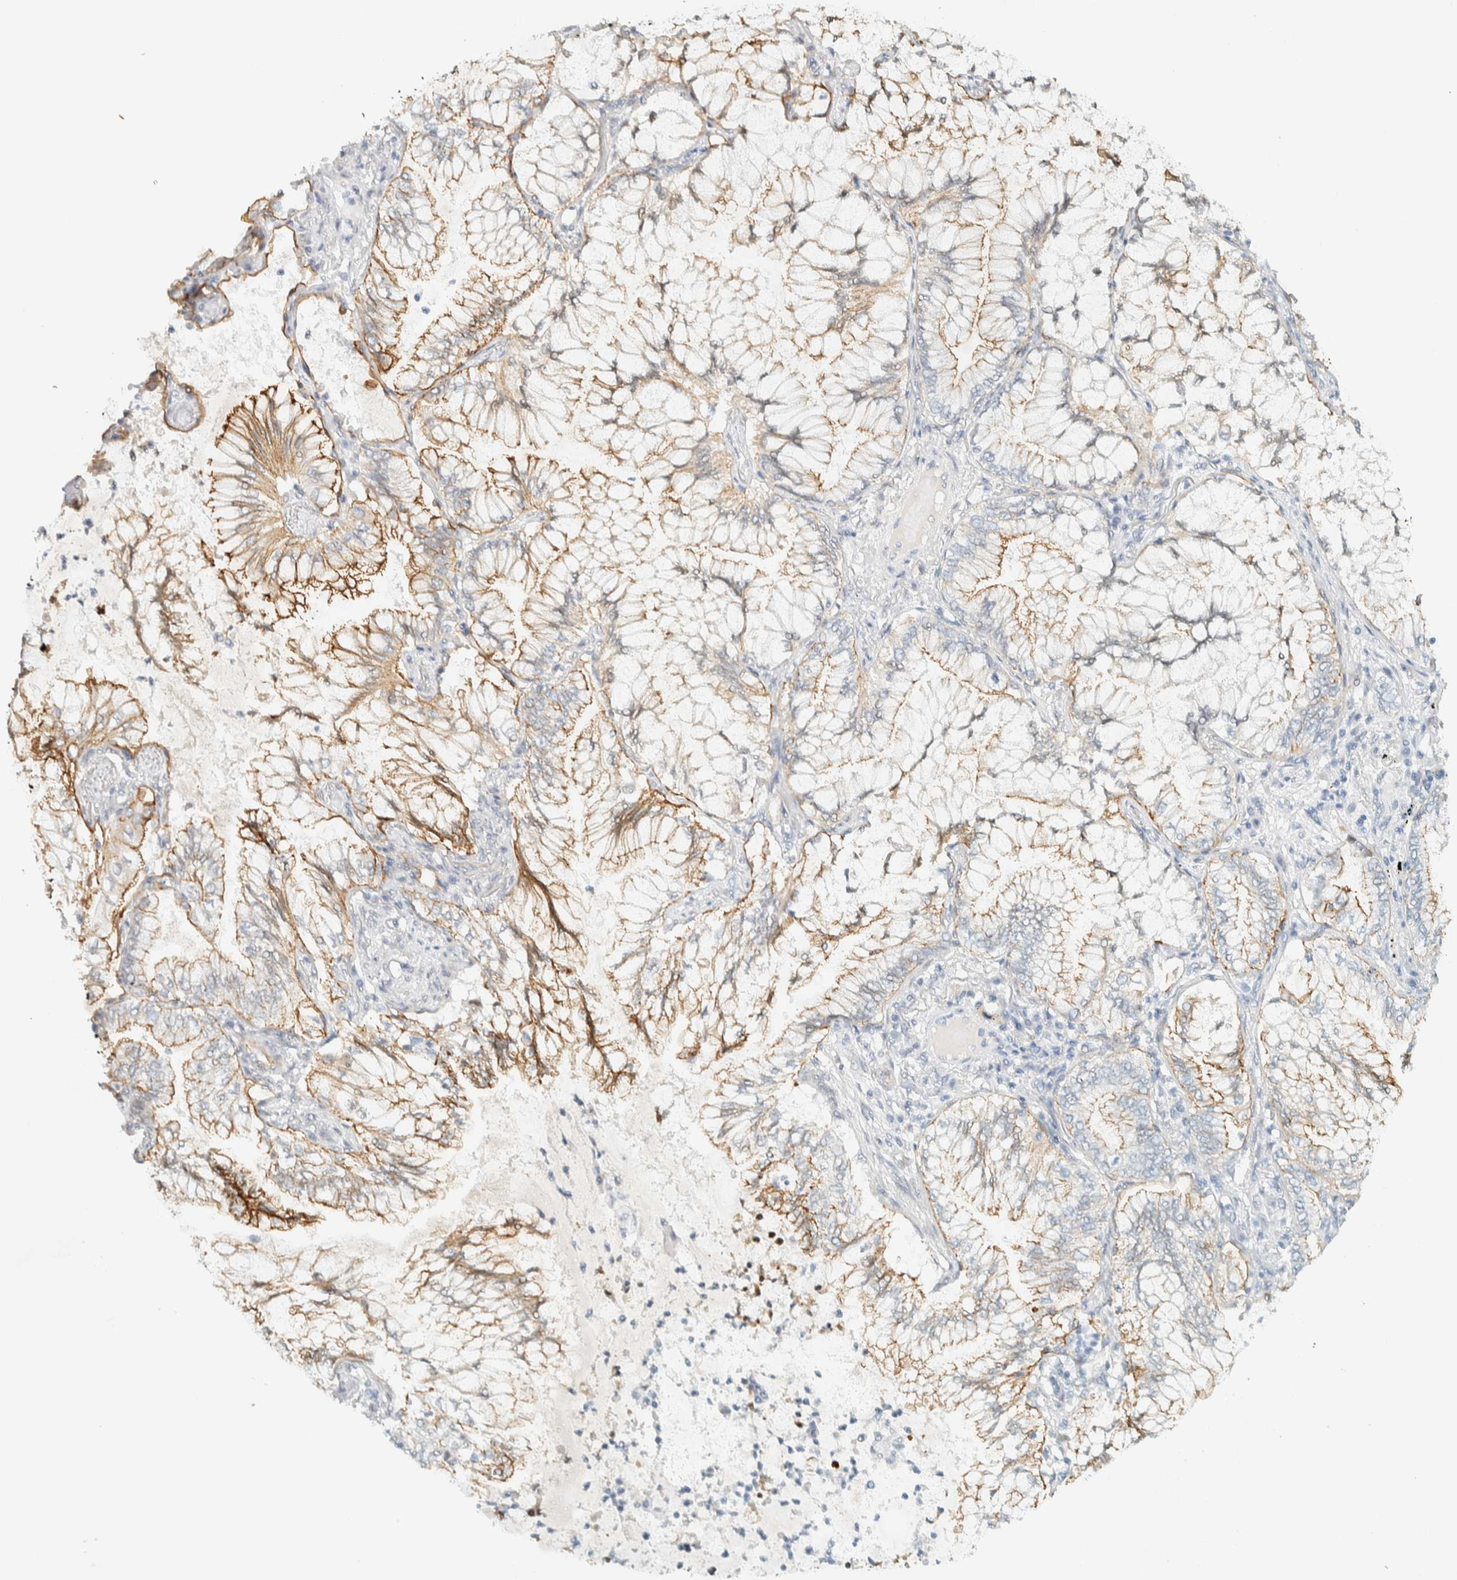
{"staining": {"intensity": "moderate", "quantity": "25%-75%", "location": "cytoplasmic/membranous"}, "tissue": "lung cancer", "cell_type": "Tumor cells", "image_type": "cancer", "snomed": [{"axis": "morphology", "description": "Adenocarcinoma, NOS"}, {"axis": "topography", "description": "Lung"}], "caption": "Tumor cells show moderate cytoplasmic/membranous expression in about 25%-75% of cells in lung cancer (adenocarcinoma).", "gene": "C1QTNF12", "patient": {"sex": "female", "age": 70}}